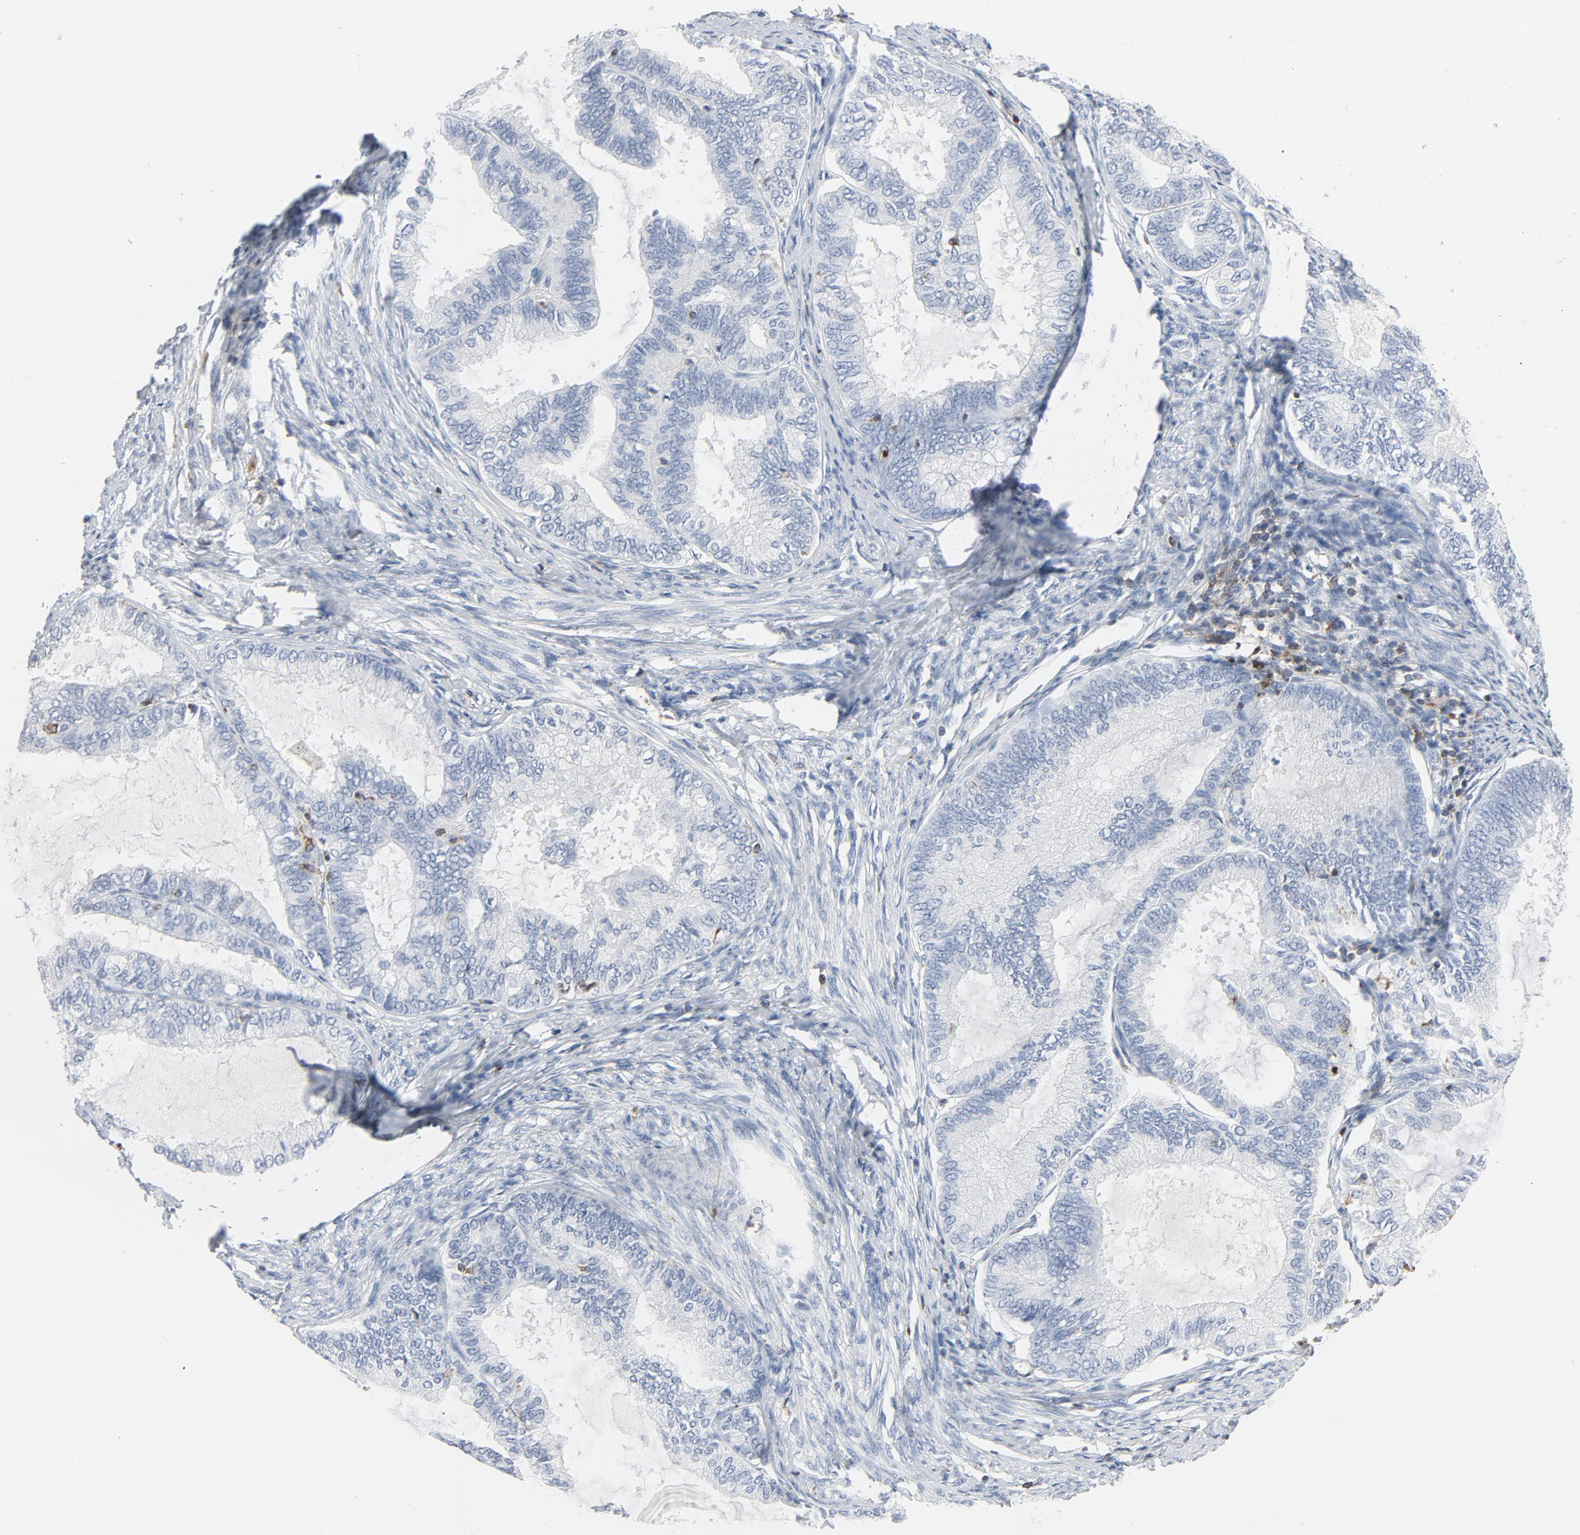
{"staining": {"intensity": "negative", "quantity": "none", "location": "none"}, "tissue": "endometrial cancer", "cell_type": "Tumor cells", "image_type": "cancer", "snomed": [{"axis": "morphology", "description": "Adenocarcinoma, NOS"}, {"axis": "topography", "description": "Endometrium"}], "caption": "Immunohistochemical staining of human endometrial cancer exhibits no significant expression in tumor cells.", "gene": "LCP2", "patient": {"sex": "female", "age": 86}}